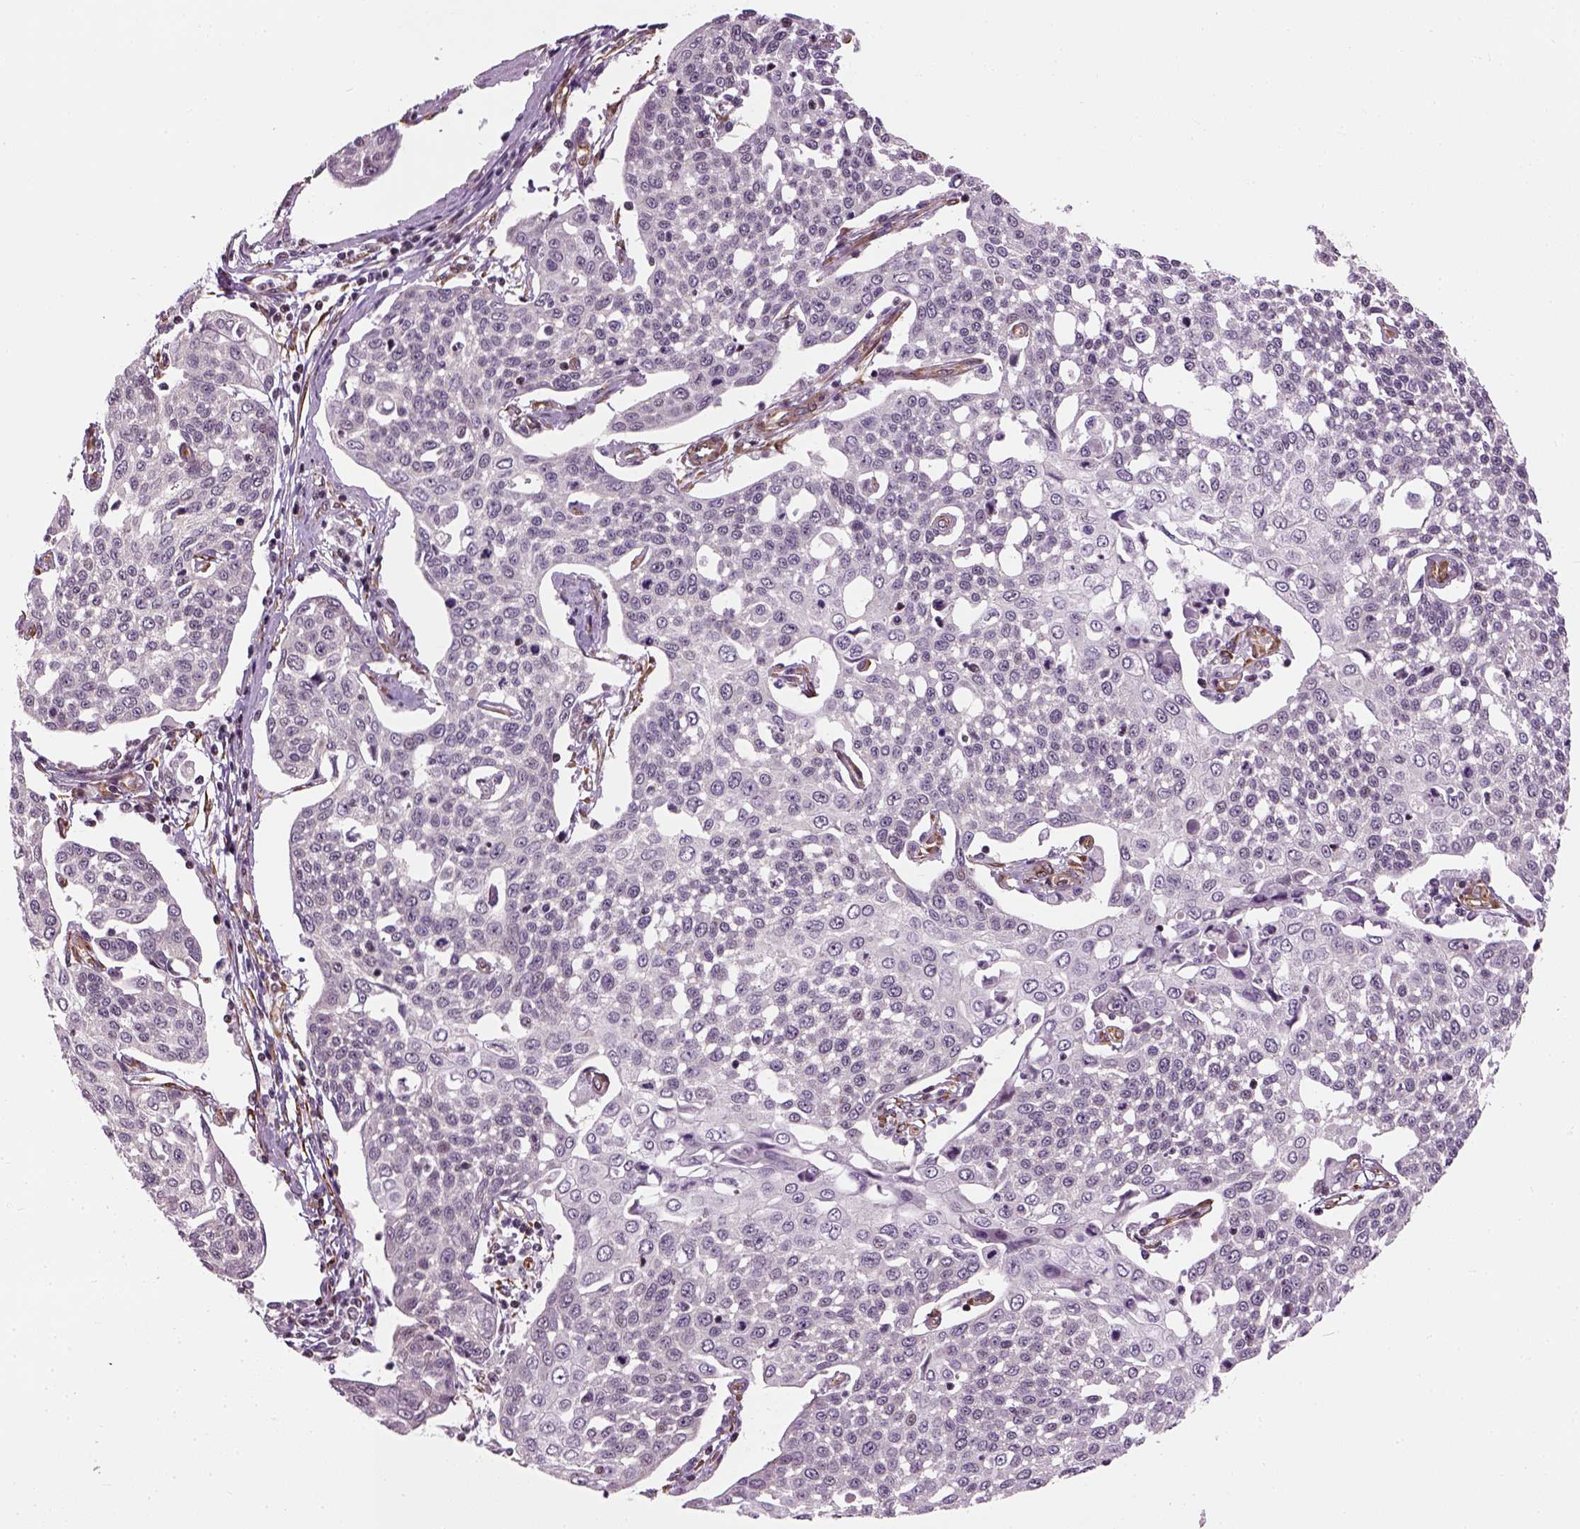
{"staining": {"intensity": "negative", "quantity": "none", "location": "none"}, "tissue": "cervical cancer", "cell_type": "Tumor cells", "image_type": "cancer", "snomed": [{"axis": "morphology", "description": "Squamous cell carcinoma, NOS"}, {"axis": "topography", "description": "Cervix"}], "caption": "Immunohistochemical staining of squamous cell carcinoma (cervical) displays no significant staining in tumor cells. The staining is performed using DAB brown chromogen with nuclei counter-stained in using hematoxylin.", "gene": "XK", "patient": {"sex": "female", "age": 34}}